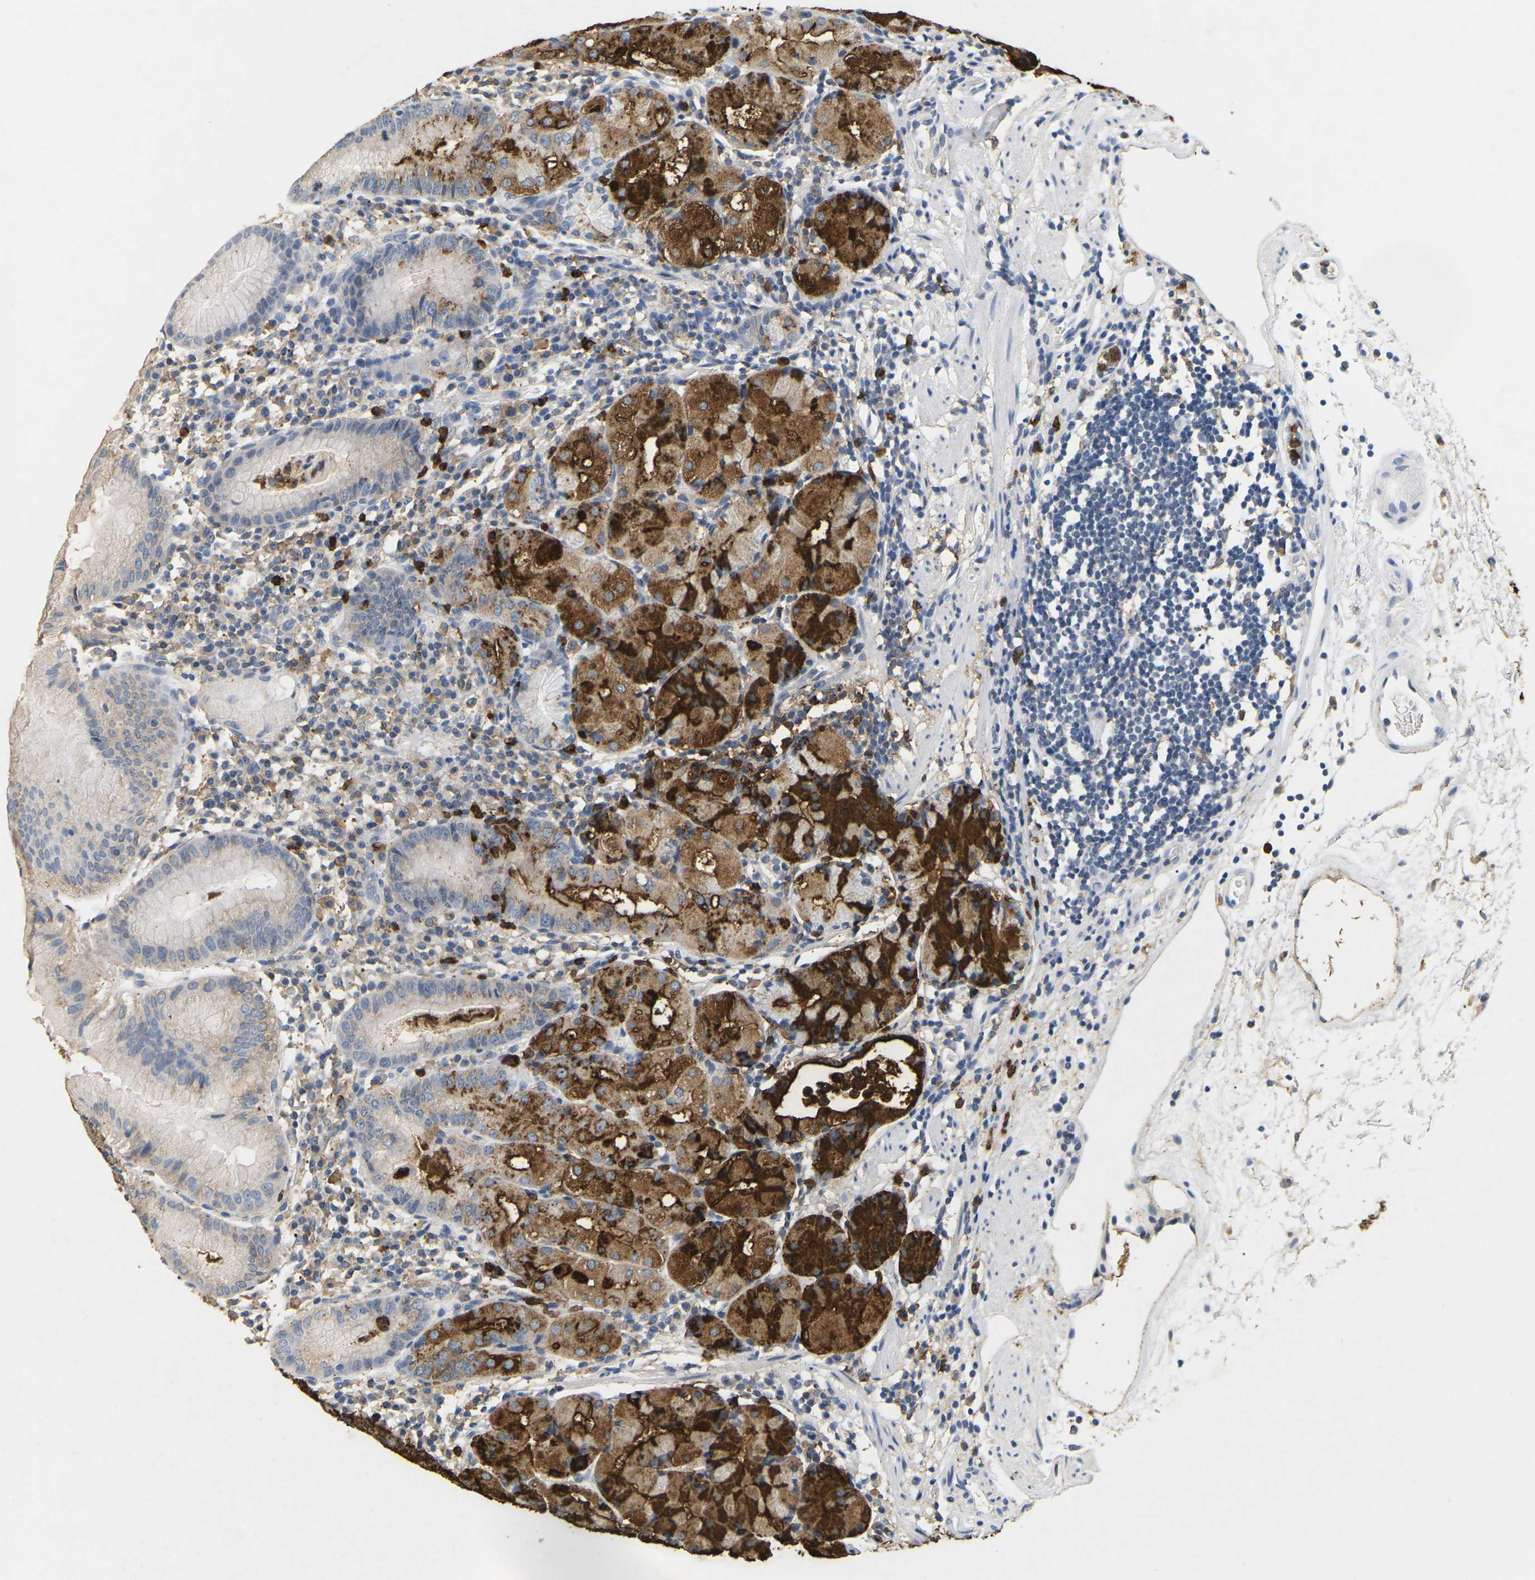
{"staining": {"intensity": "strong", "quantity": "25%-75%", "location": "cytoplasmic/membranous"}, "tissue": "stomach", "cell_type": "Glandular cells", "image_type": "normal", "snomed": [{"axis": "morphology", "description": "Normal tissue, NOS"}, {"axis": "topography", "description": "Stomach"}, {"axis": "topography", "description": "Stomach, lower"}], "caption": "Benign stomach shows strong cytoplasmic/membranous staining in about 25%-75% of glandular cells.", "gene": "ADM", "patient": {"sex": "female", "age": 75}}